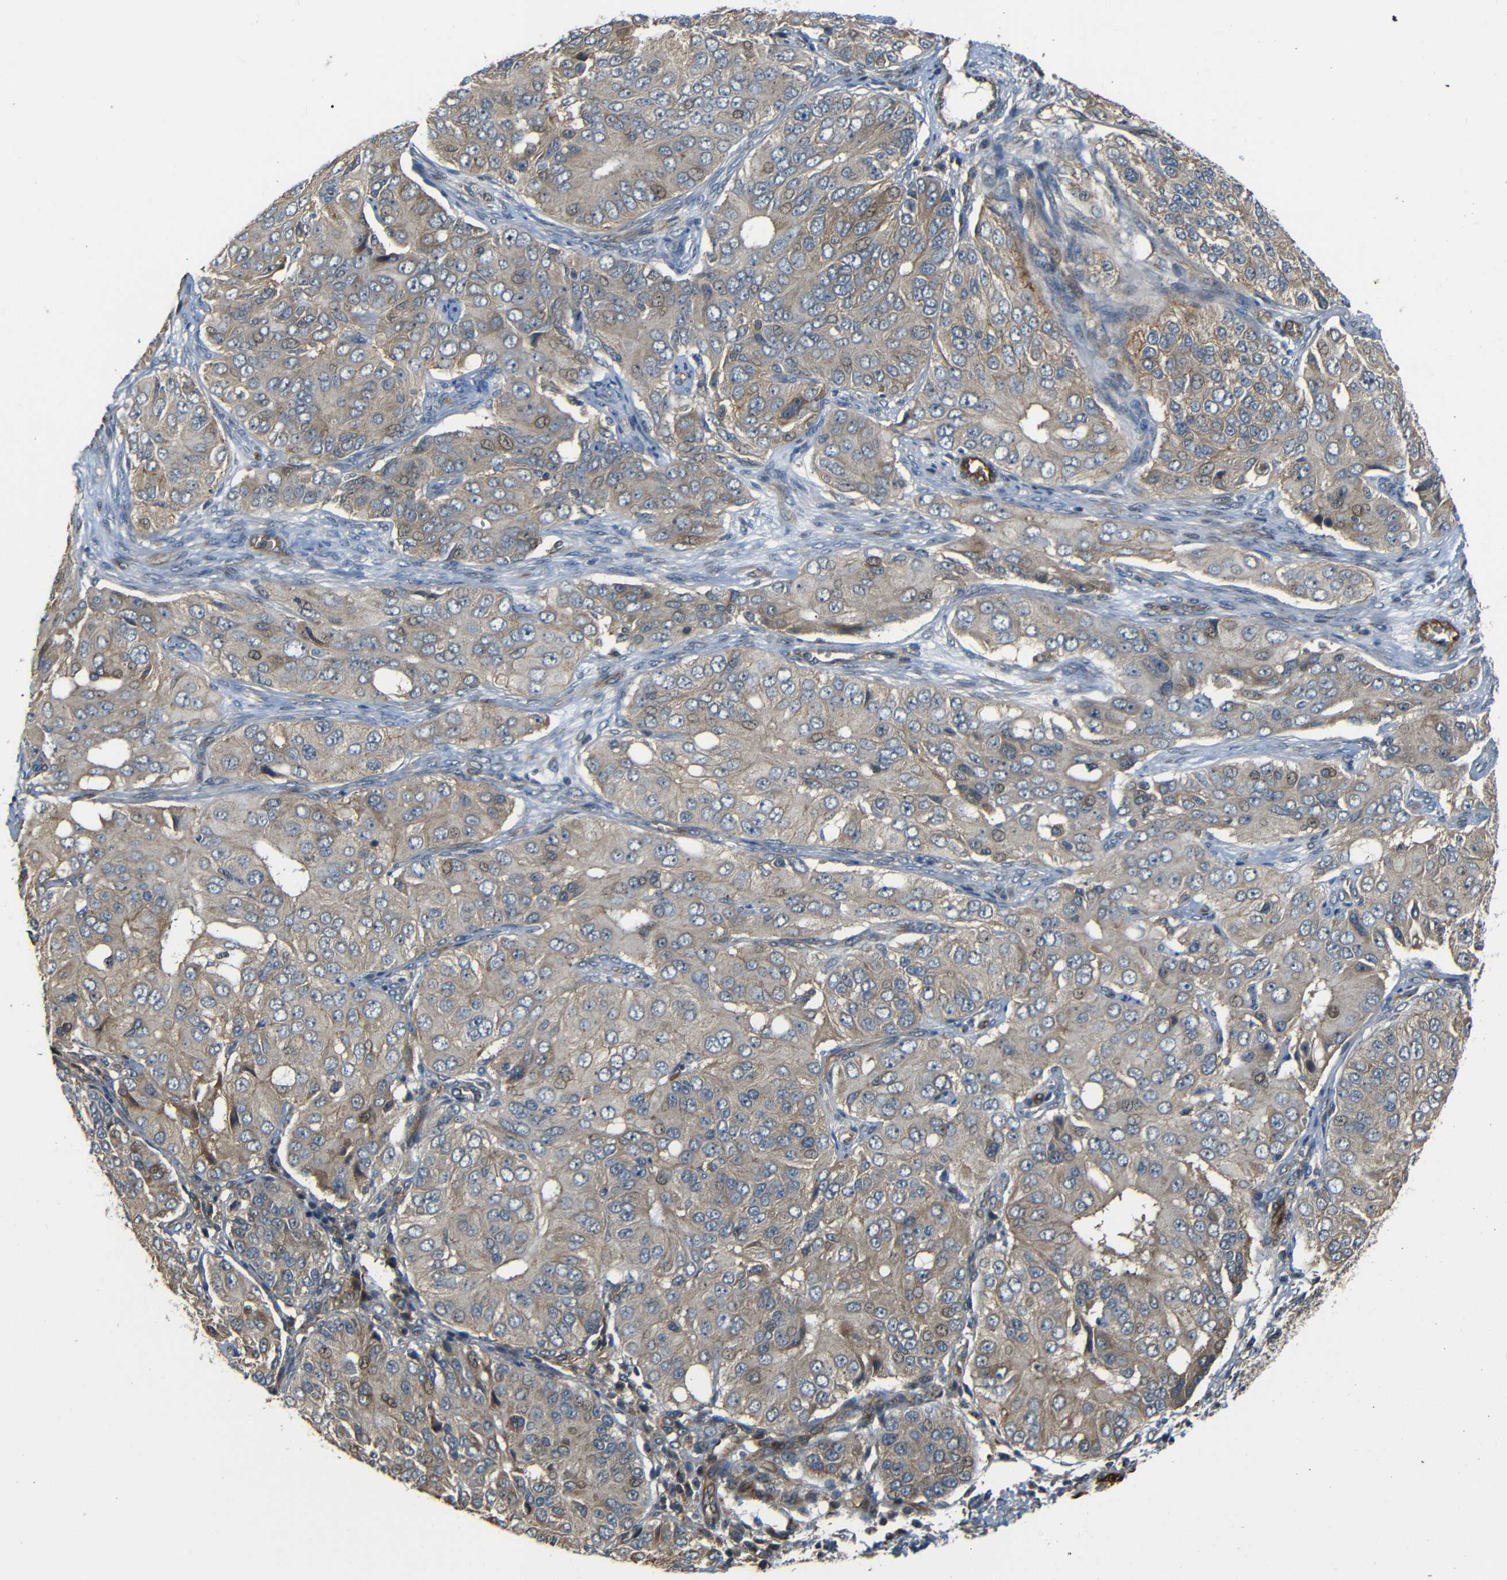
{"staining": {"intensity": "weak", "quantity": ">75%", "location": "cytoplasmic/membranous,nuclear"}, "tissue": "ovarian cancer", "cell_type": "Tumor cells", "image_type": "cancer", "snomed": [{"axis": "morphology", "description": "Carcinoma, endometroid"}, {"axis": "topography", "description": "Ovary"}], "caption": "Immunohistochemistry (IHC) histopathology image of human ovarian cancer stained for a protein (brown), which demonstrates low levels of weak cytoplasmic/membranous and nuclear staining in approximately >75% of tumor cells.", "gene": "RELL1", "patient": {"sex": "female", "age": 51}}